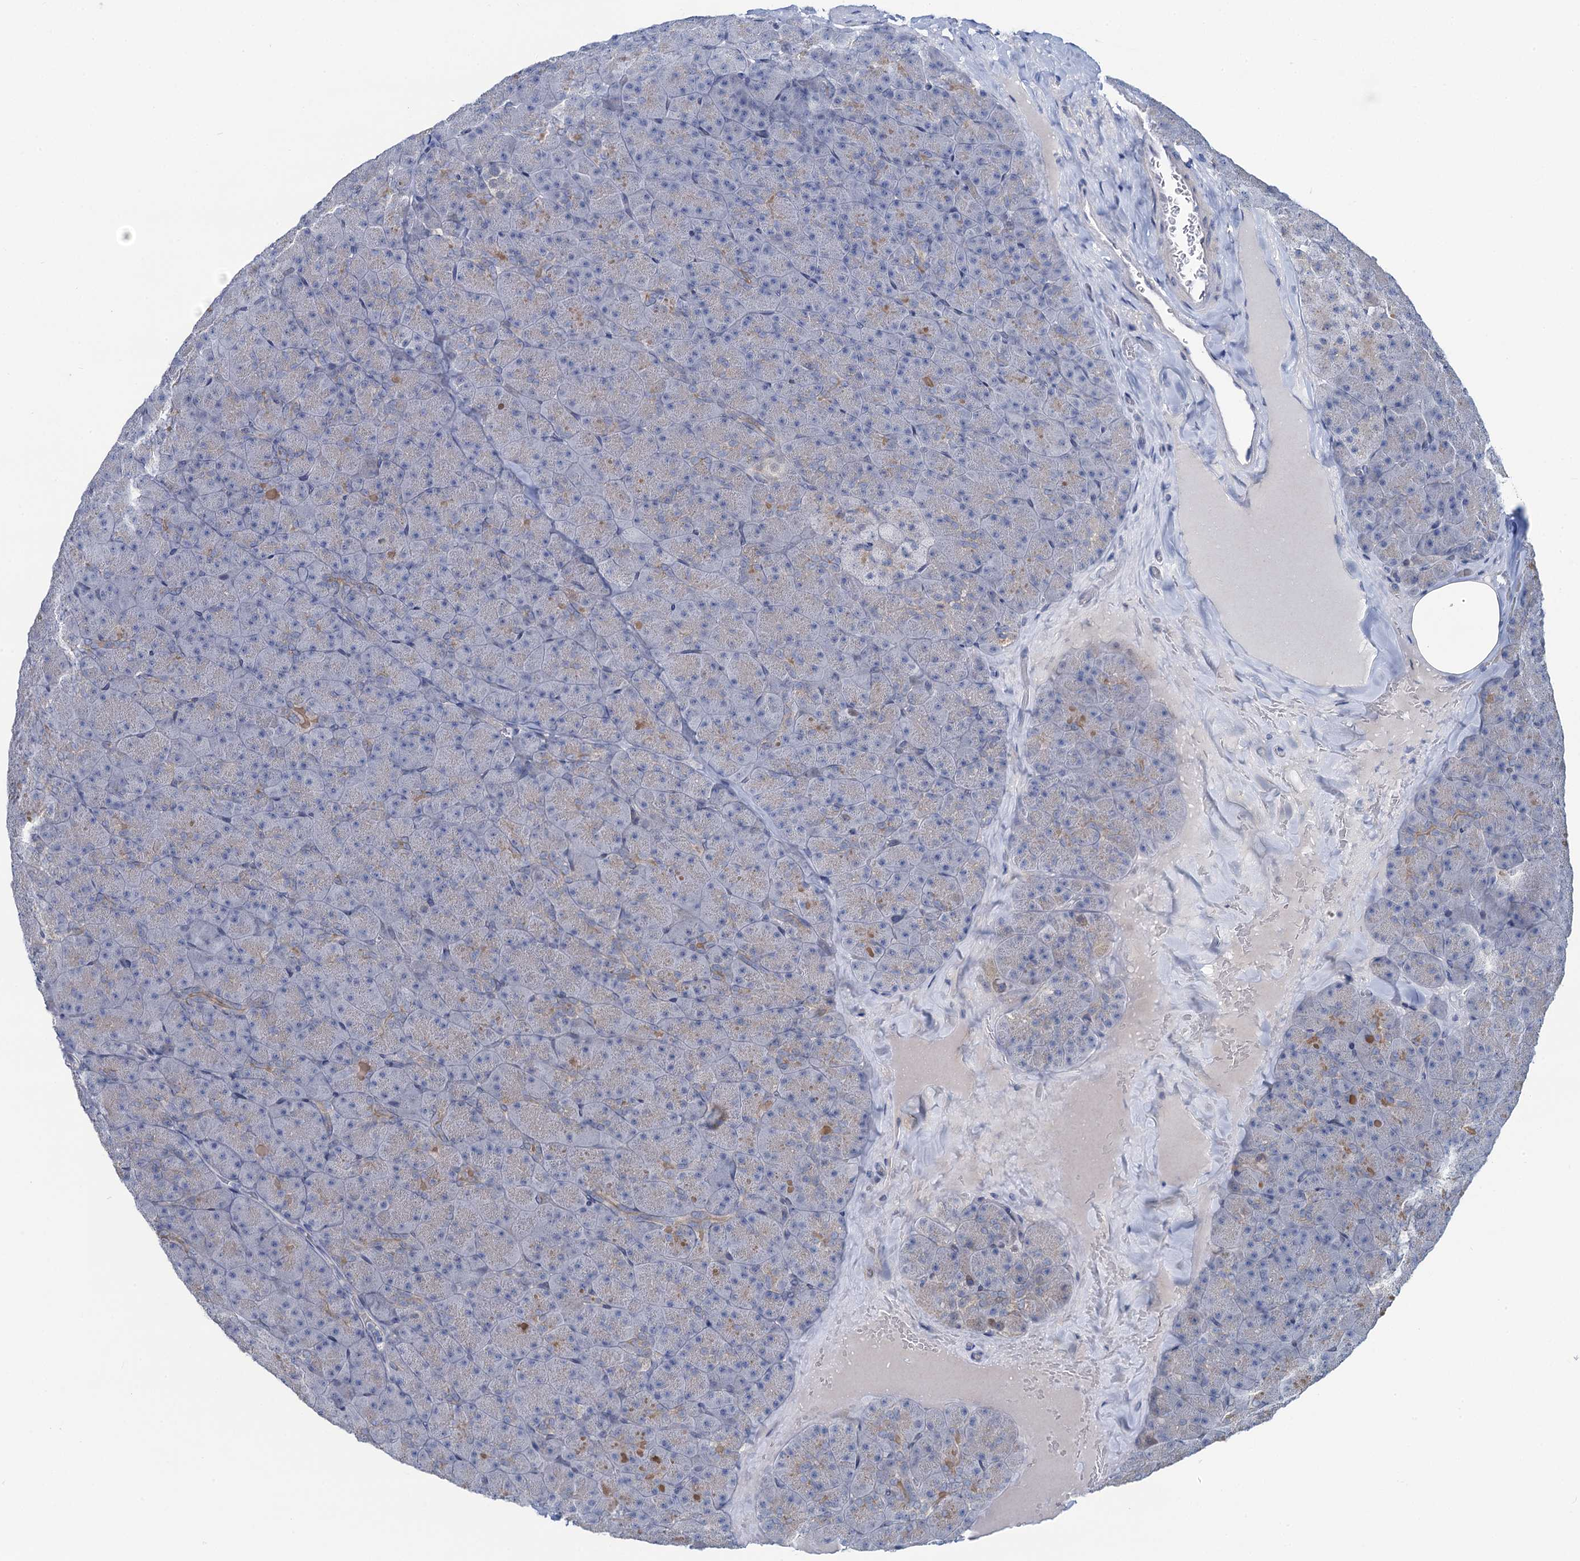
{"staining": {"intensity": "weak", "quantity": "<25%", "location": "cytoplasmic/membranous"}, "tissue": "pancreas", "cell_type": "Exocrine glandular cells", "image_type": "normal", "snomed": [{"axis": "morphology", "description": "Normal tissue, NOS"}, {"axis": "topography", "description": "Pancreas"}], "caption": "This is an immunohistochemistry image of benign human pancreas. There is no staining in exocrine glandular cells.", "gene": "TOX3", "patient": {"sex": "male", "age": 36}}